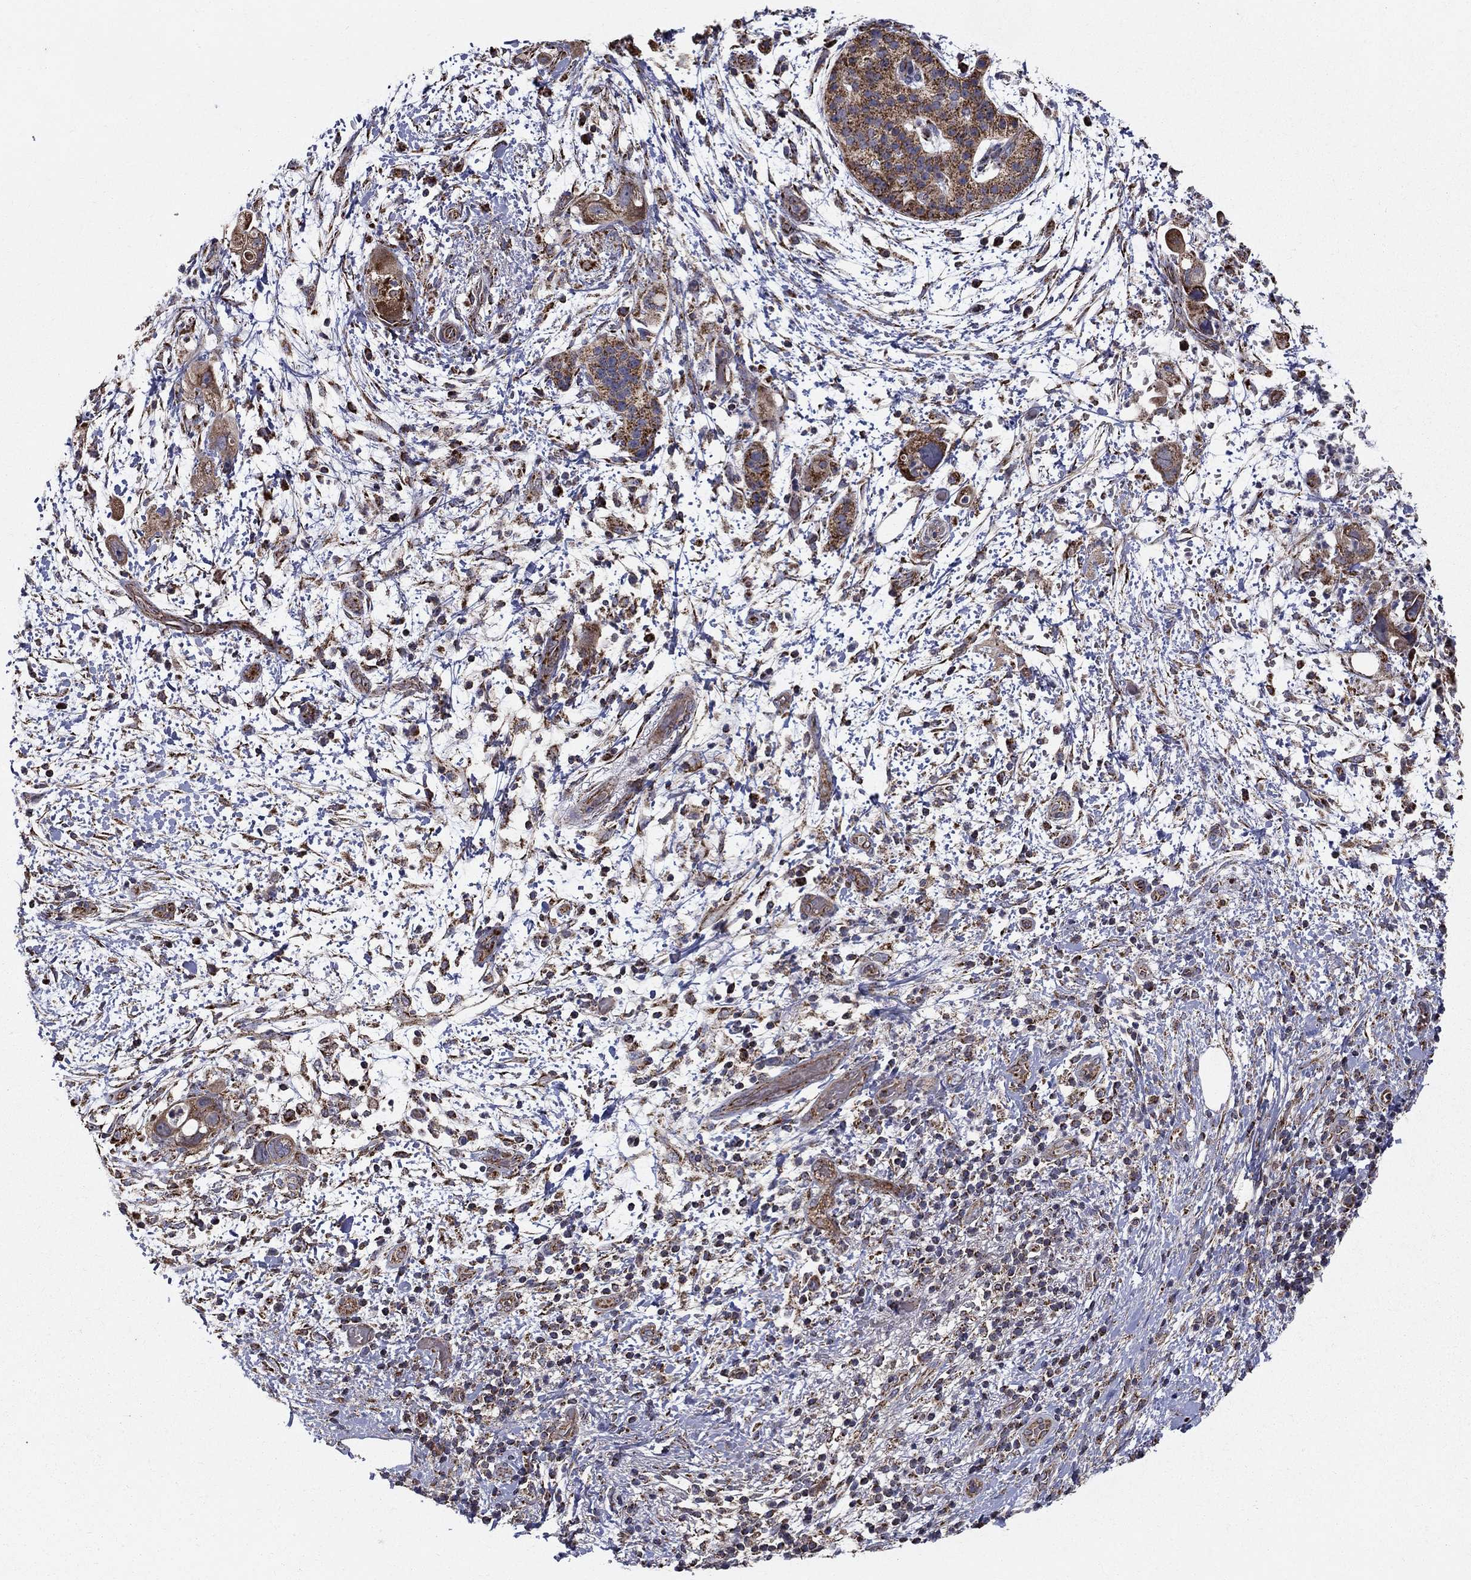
{"staining": {"intensity": "strong", "quantity": "25%-75%", "location": "cytoplasmic/membranous"}, "tissue": "pancreatic cancer", "cell_type": "Tumor cells", "image_type": "cancer", "snomed": [{"axis": "morphology", "description": "Adenocarcinoma, NOS"}, {"axis": "topography", "description": "Pancreas"}], "caption": "Strong cytoplasmic/membranous staining for a protein is appreciated in about 25%-75% of tumor cells of pancreatic cancer (adenocarcinoma) using immunohistochemistry (IHC).", "gene": "NDUFS8", "patient": {"sex": "female", "age": 72}}